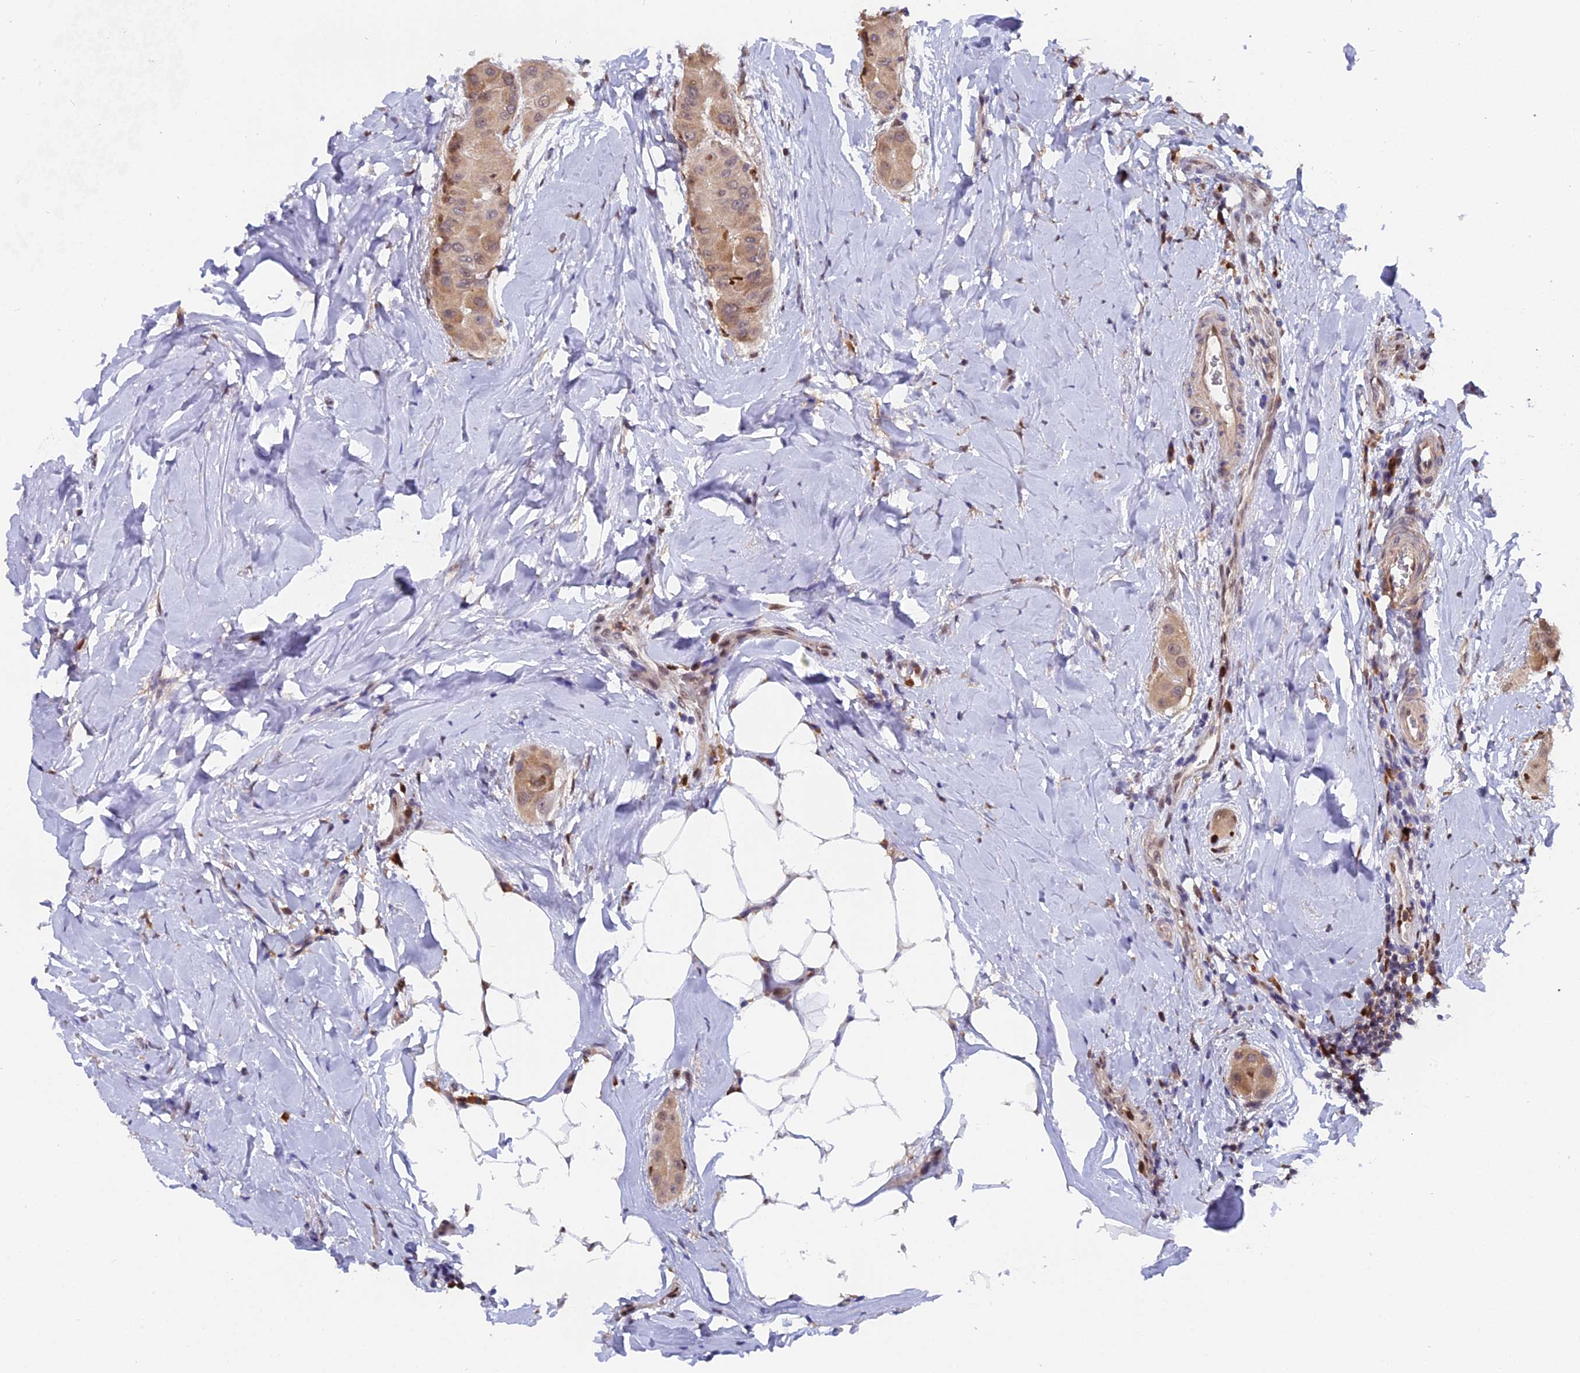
{"staining": {"intensity": "moderate", "quantity": ">75%", "location": "cytoplasmic/membranous,nuclear"}, "tissue": "thyroid cancer", "cell_type": "Tumor cells", "image_type": "cancer", "snomed": [{"axis": "morphology", "description": "Papillary adenocarcinoma, NOS"}, {"axis": "topography", "description": "Thyroid gland"}], "caption": "The histopathology image shows immunohistochemical staining of papillary adenocarcinoma (thyroid). There is moderate cytoplasmic/membranous and nuclear staining is appreciated in approximately >75% of tumor cells. The protein is stained brown, and the nuclei are stained in blue (DAB (3,3'-diaminobenzidine) IHC with brightfield microscopy, high magnification).", "gene": "FAM118B", "patient": {"sex": "male", "age": 33}}